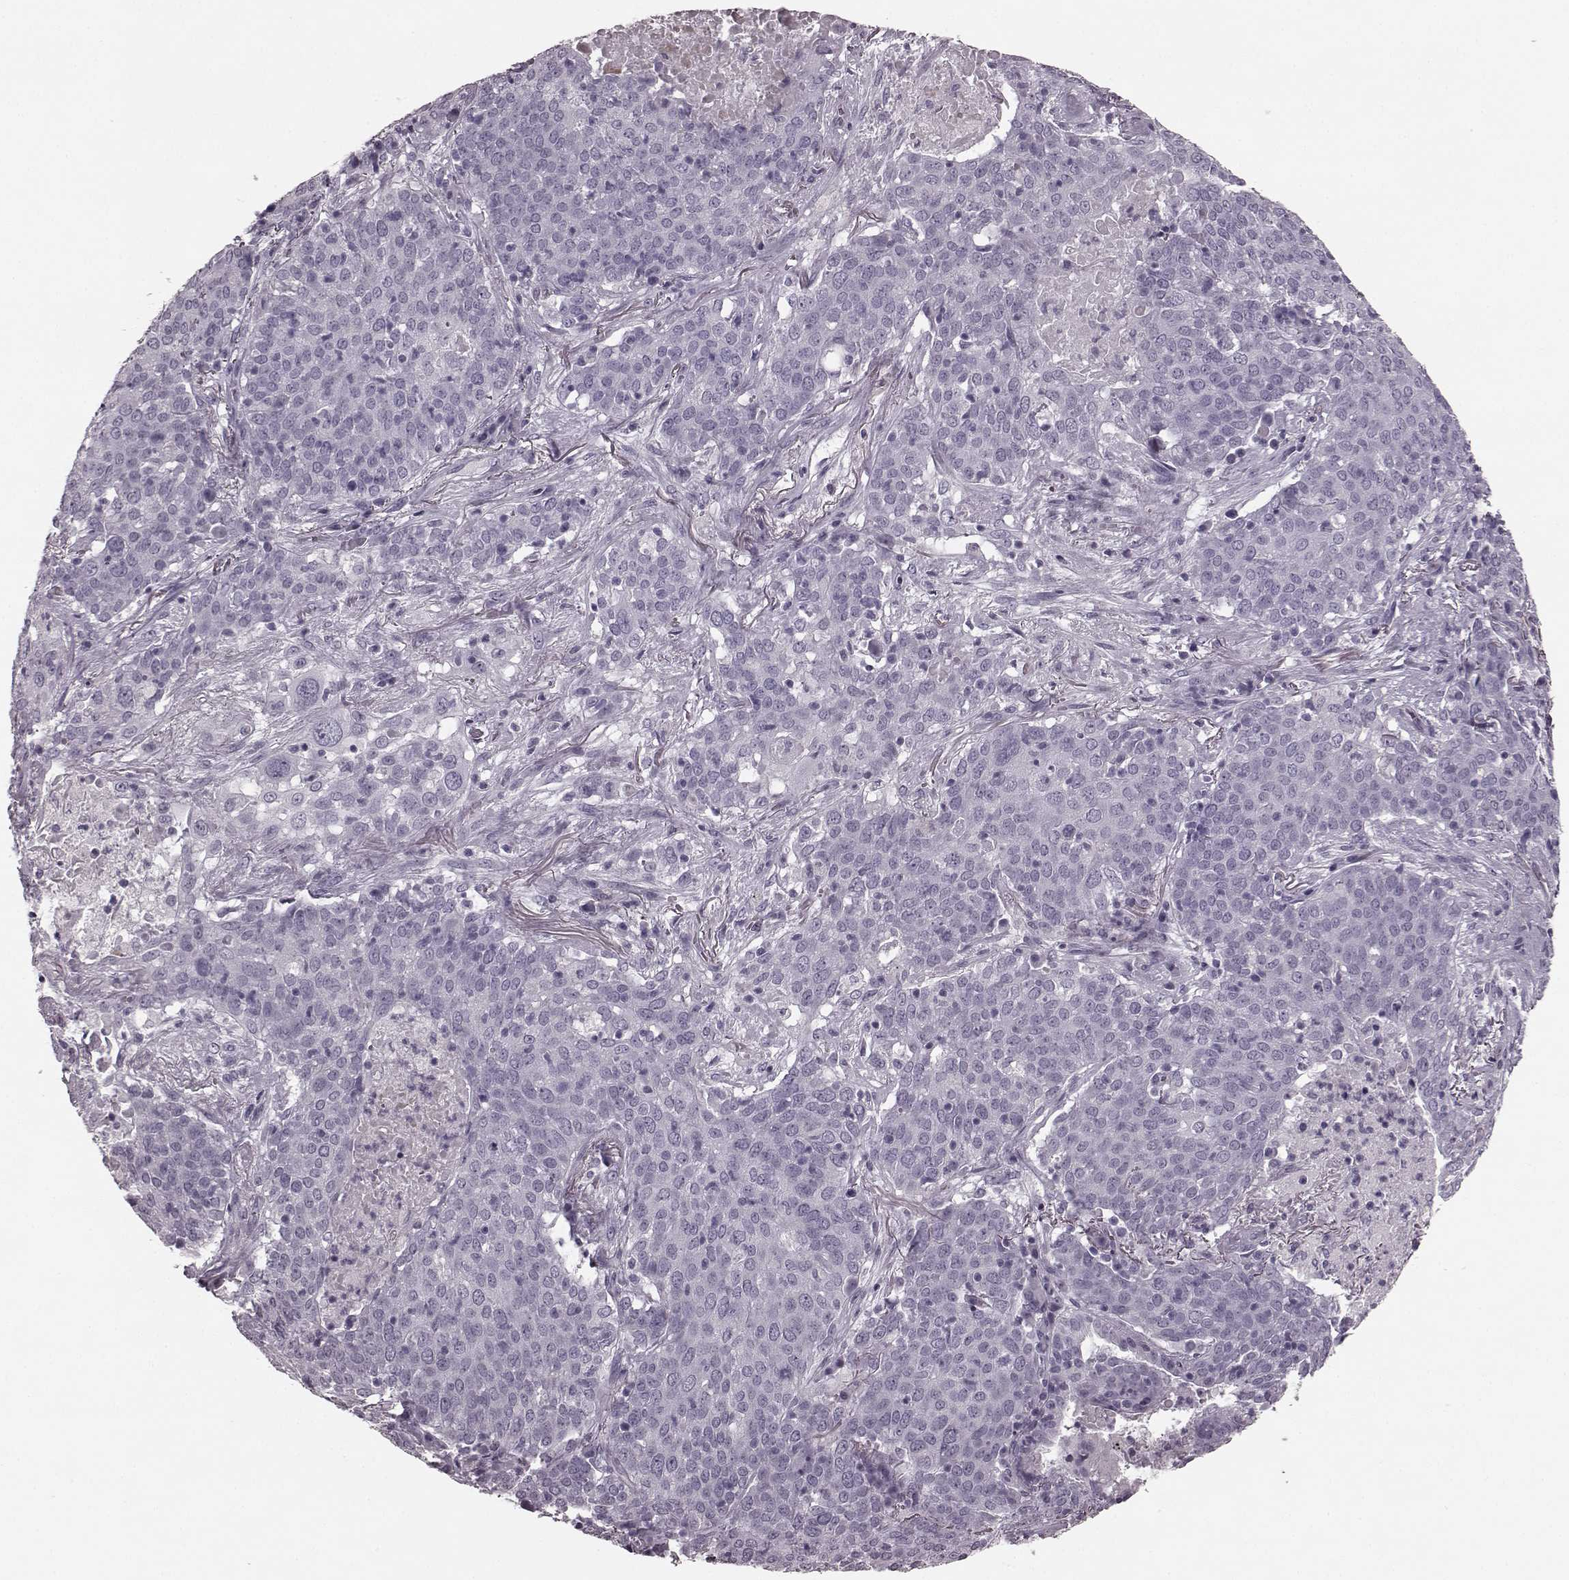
{"staining": {"intensity": "negative", "quantity": "none", "location": "none"}, "tissue": "lung cancer", "cell_type": "Tumor cells", "image_type": "cancer", "snomed": [{"axis": "morphology", "description": "Squamous cell carcinoma, NOS"}, {"axis": "topography", "description": "Lung"}], "caption": "Lung cancer (squamous cell carcinoma) was stained to show a protein in brown. There is no significant staining in tumor cells.", "gene": "TRPM1", "patient": {"sex": "male", "age": 82}}